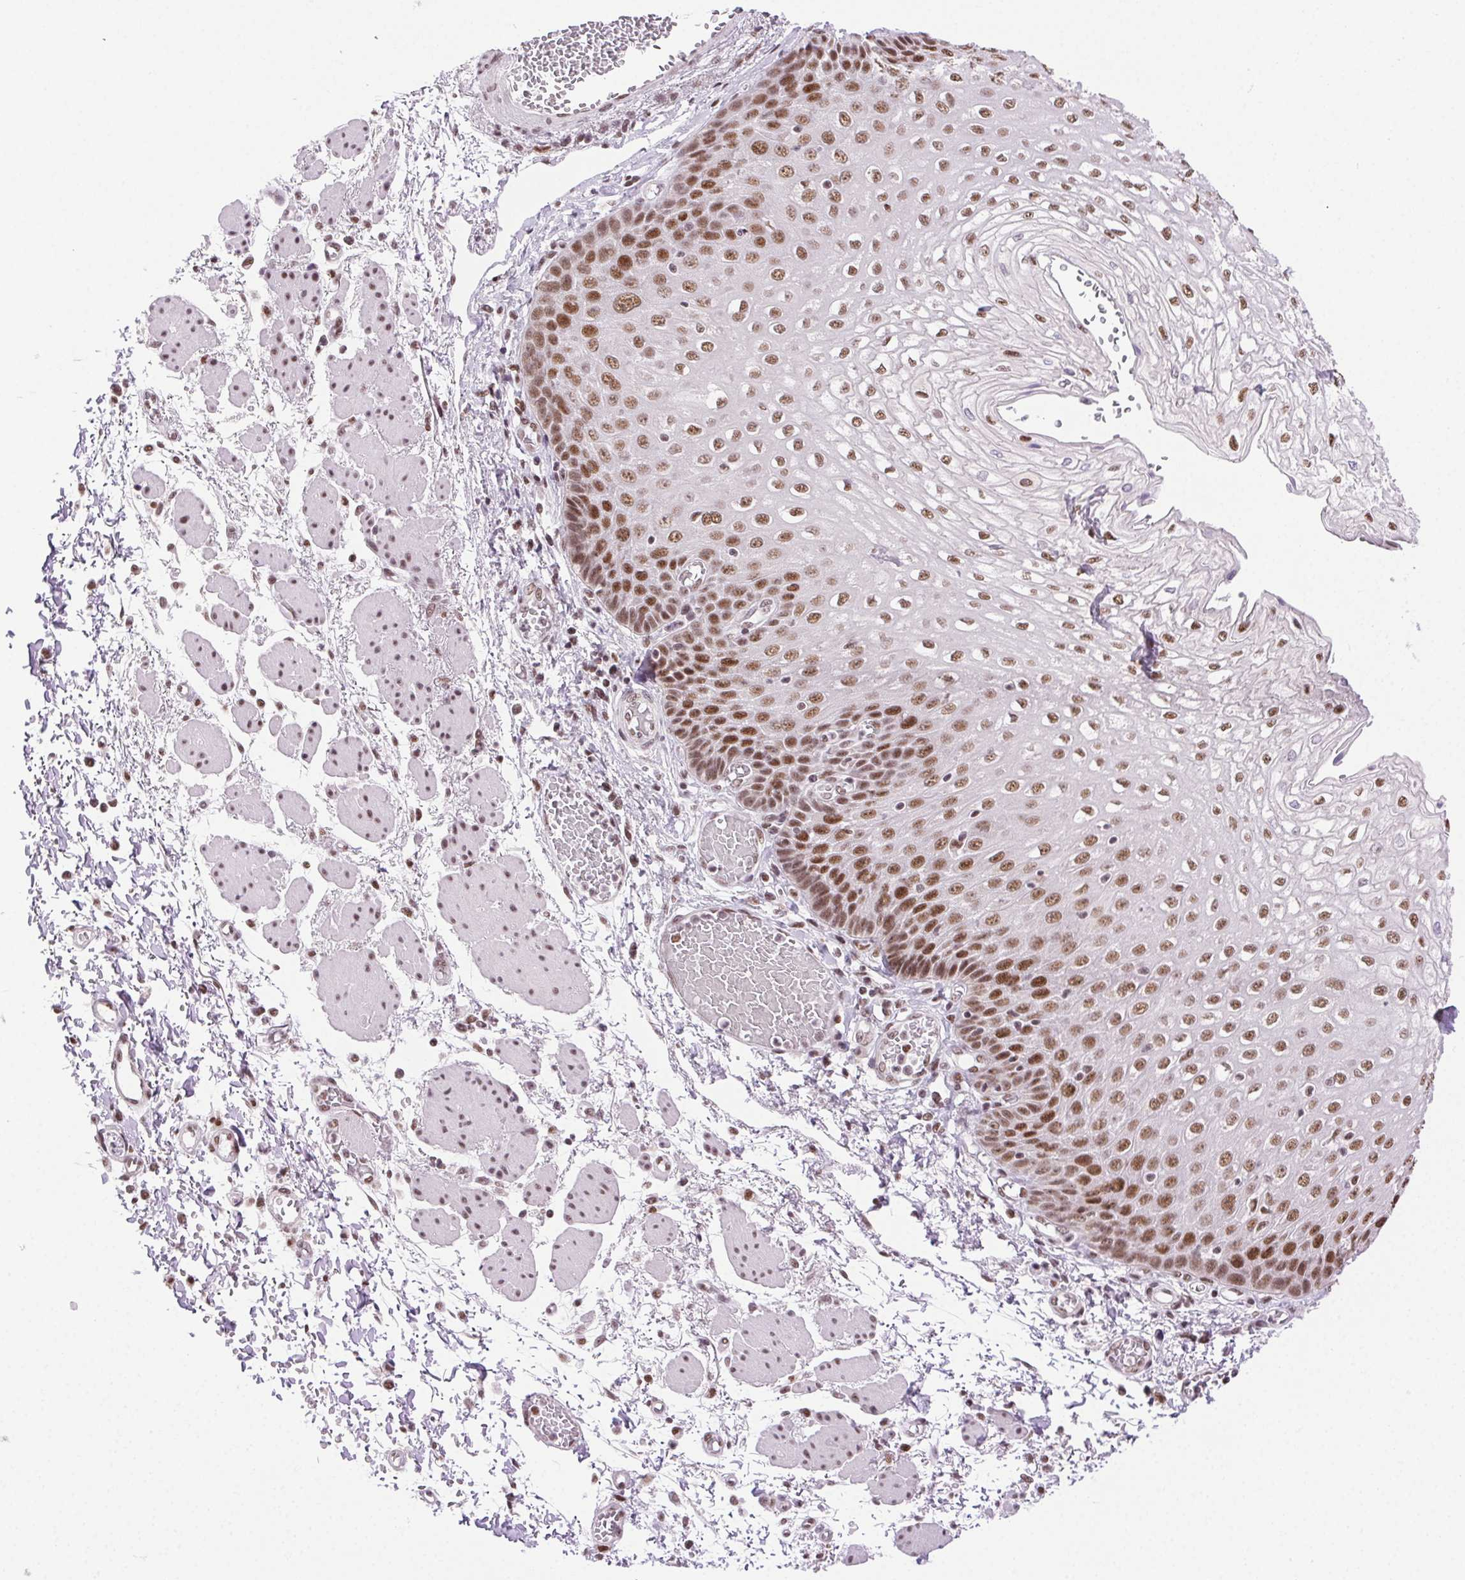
{"staining": {"intensity": "moderate", "quantity": ">75%", "location": "nuclear"}, "tissue": "esophagus", "cell_type": "Squamous epithelial cells", "image_type": "normal", "snomed": [{"axis": "morphology", "description": "Normal tissue, NOS"}, {"axis": "morphology", "description": "Adenocarcinoma, NOS"}, {"axis": "topography", "description": "Esophagus"}], "caption": "The histopathology image reveals staining of normal esophagus, revealing moderate nuclear protein positivity (brown color) within squamous epithelial cells. (Stains: DAB (3,3'-diaminobenzidine) in brown, nuclei in blue, Microscopy: brightfield microscopy at high magnification).", "gene": "TRA2B", "patient": {"sex": "male", "age": 81}}